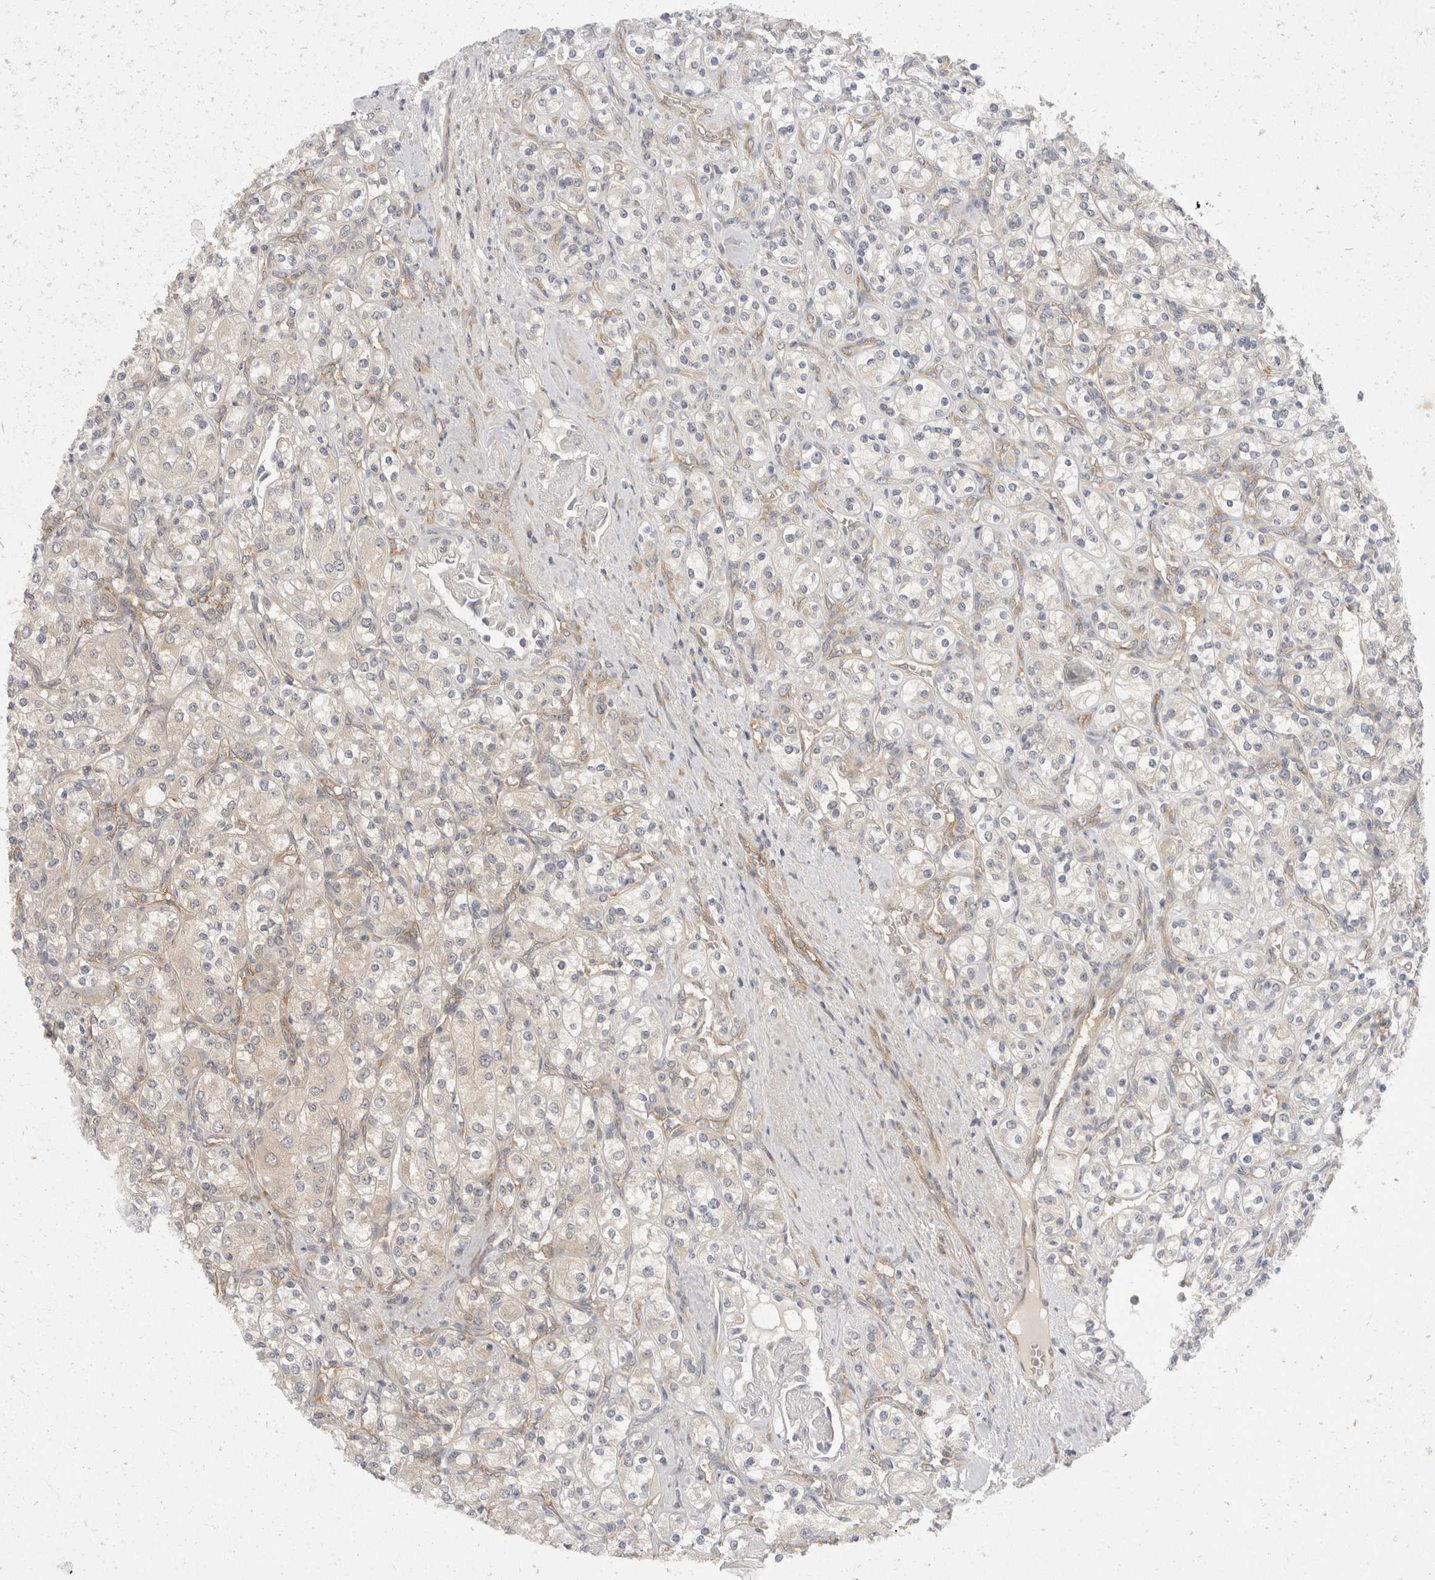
{"staining": {"intensity": "negative", "quantity": "none", "location": "none"}, "tissue": "renal cancer", "cell_type": "Tumor cells", "image_type": "cancer", "snomed": [{"axis": "morphology", "description": "Adenocarcinoma, NOS"}, {"axis": "topography", "description": "Kidney"}], "caption": "Protein analysis of renal cancer (adenocarcinoma) exhibits no significant positivity in tumor cells.", "gene": "EIF4G3", "patient": {"sex": "male", "age": 77}}